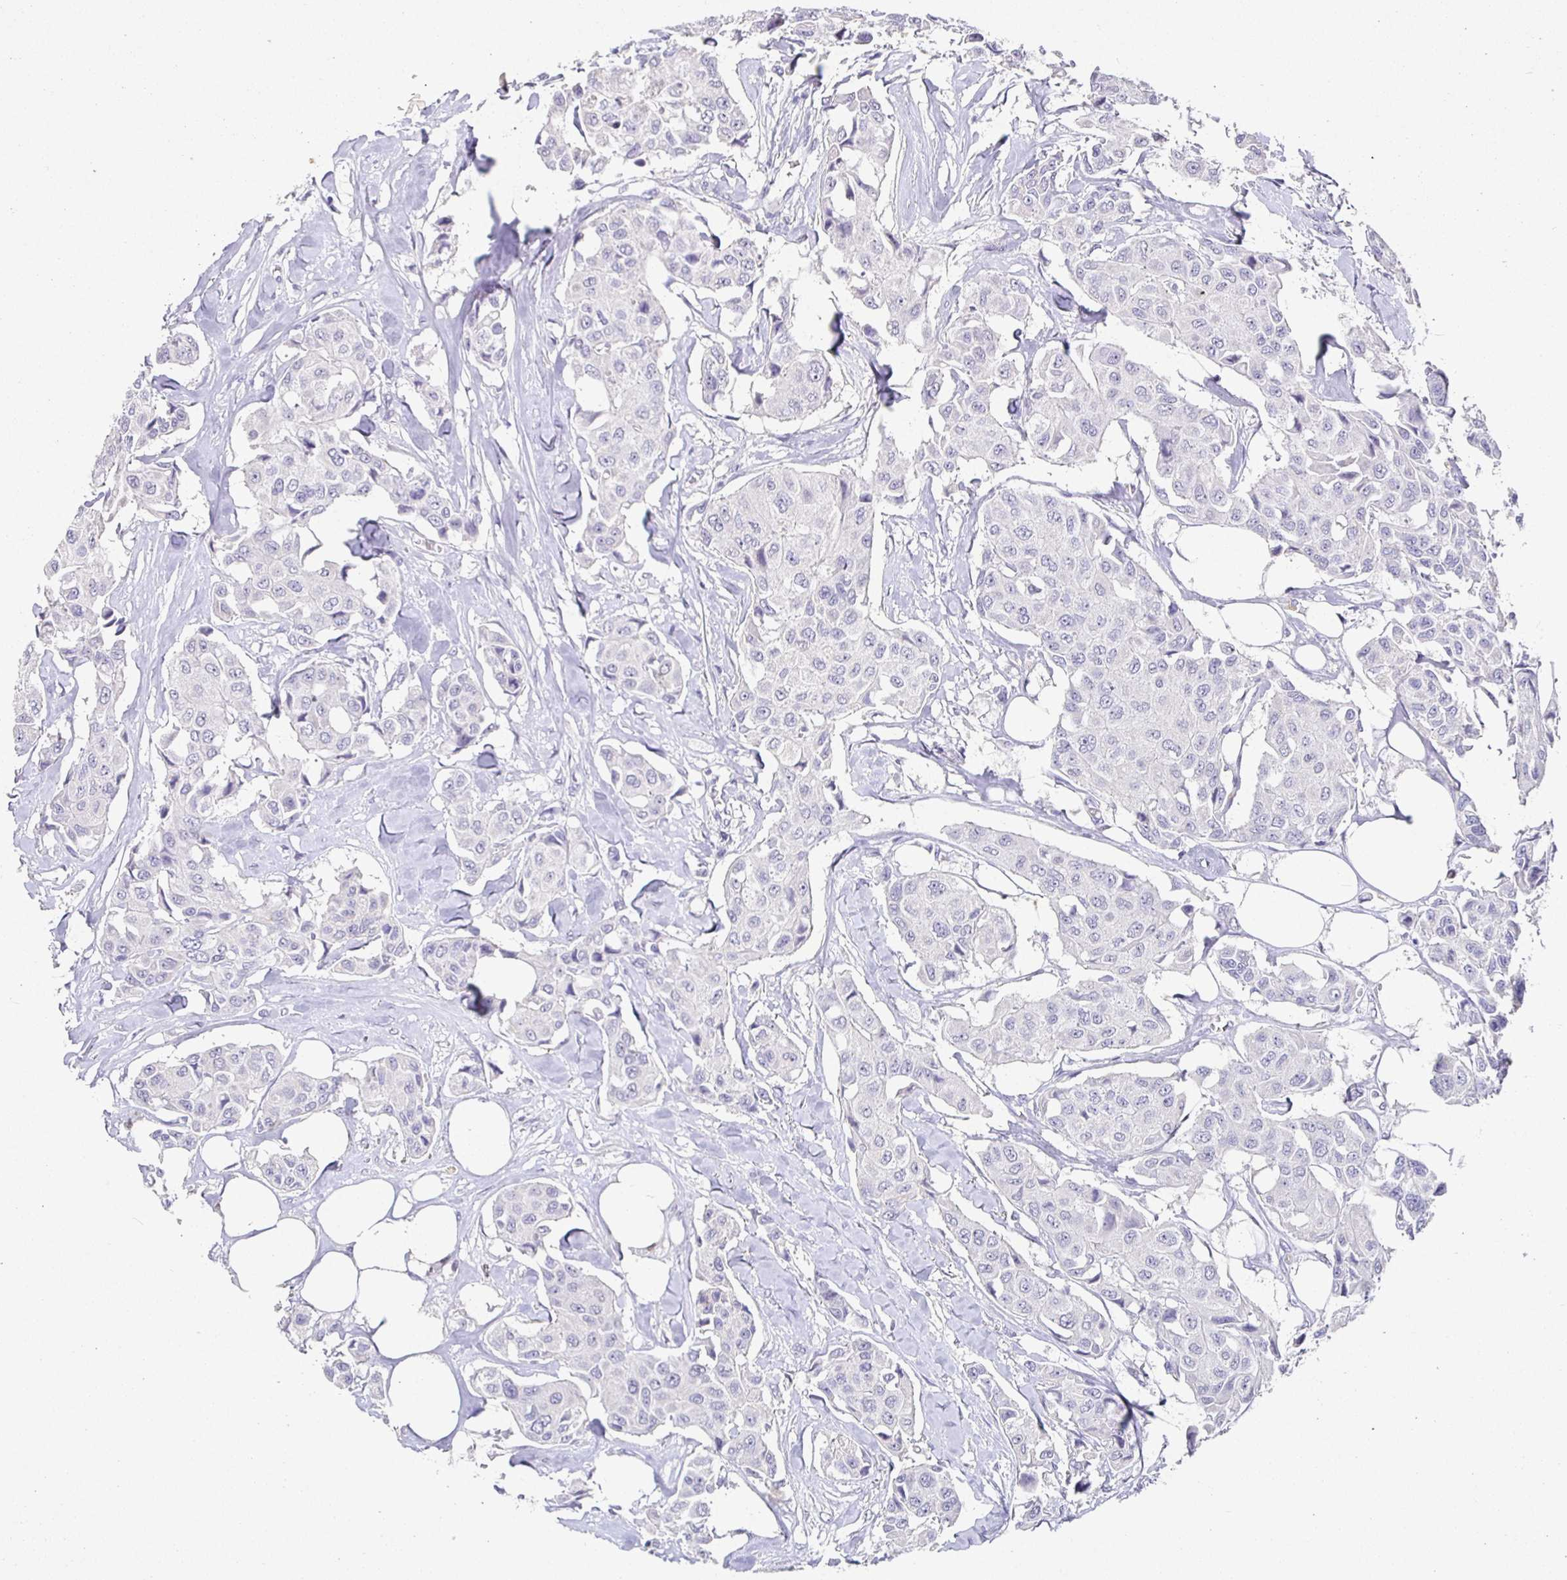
{"staining": {"intensity": "negative", "quantity": "none", "location": "none"}, "tissue": "breast cancer", "cell_type": "Tumor cells", "image_type": "cancer", "snomed": [{"axis": "morphology", "description": "Duct carcinoma"}, {"axis": "topography", "description": "Breast"}, {"axis": "topography", "description": "Lymph node"}], "caption": "DAB immunohistochemical staining of breast cancer displays no significant staining in tumor cells. (DAB (3,3'-diaminobenzidine) immunohistochemistry (IHC) with hematoxylin counter stain).", "gene": "SATB1", "patient": {"sex": "female", "age": 80}}